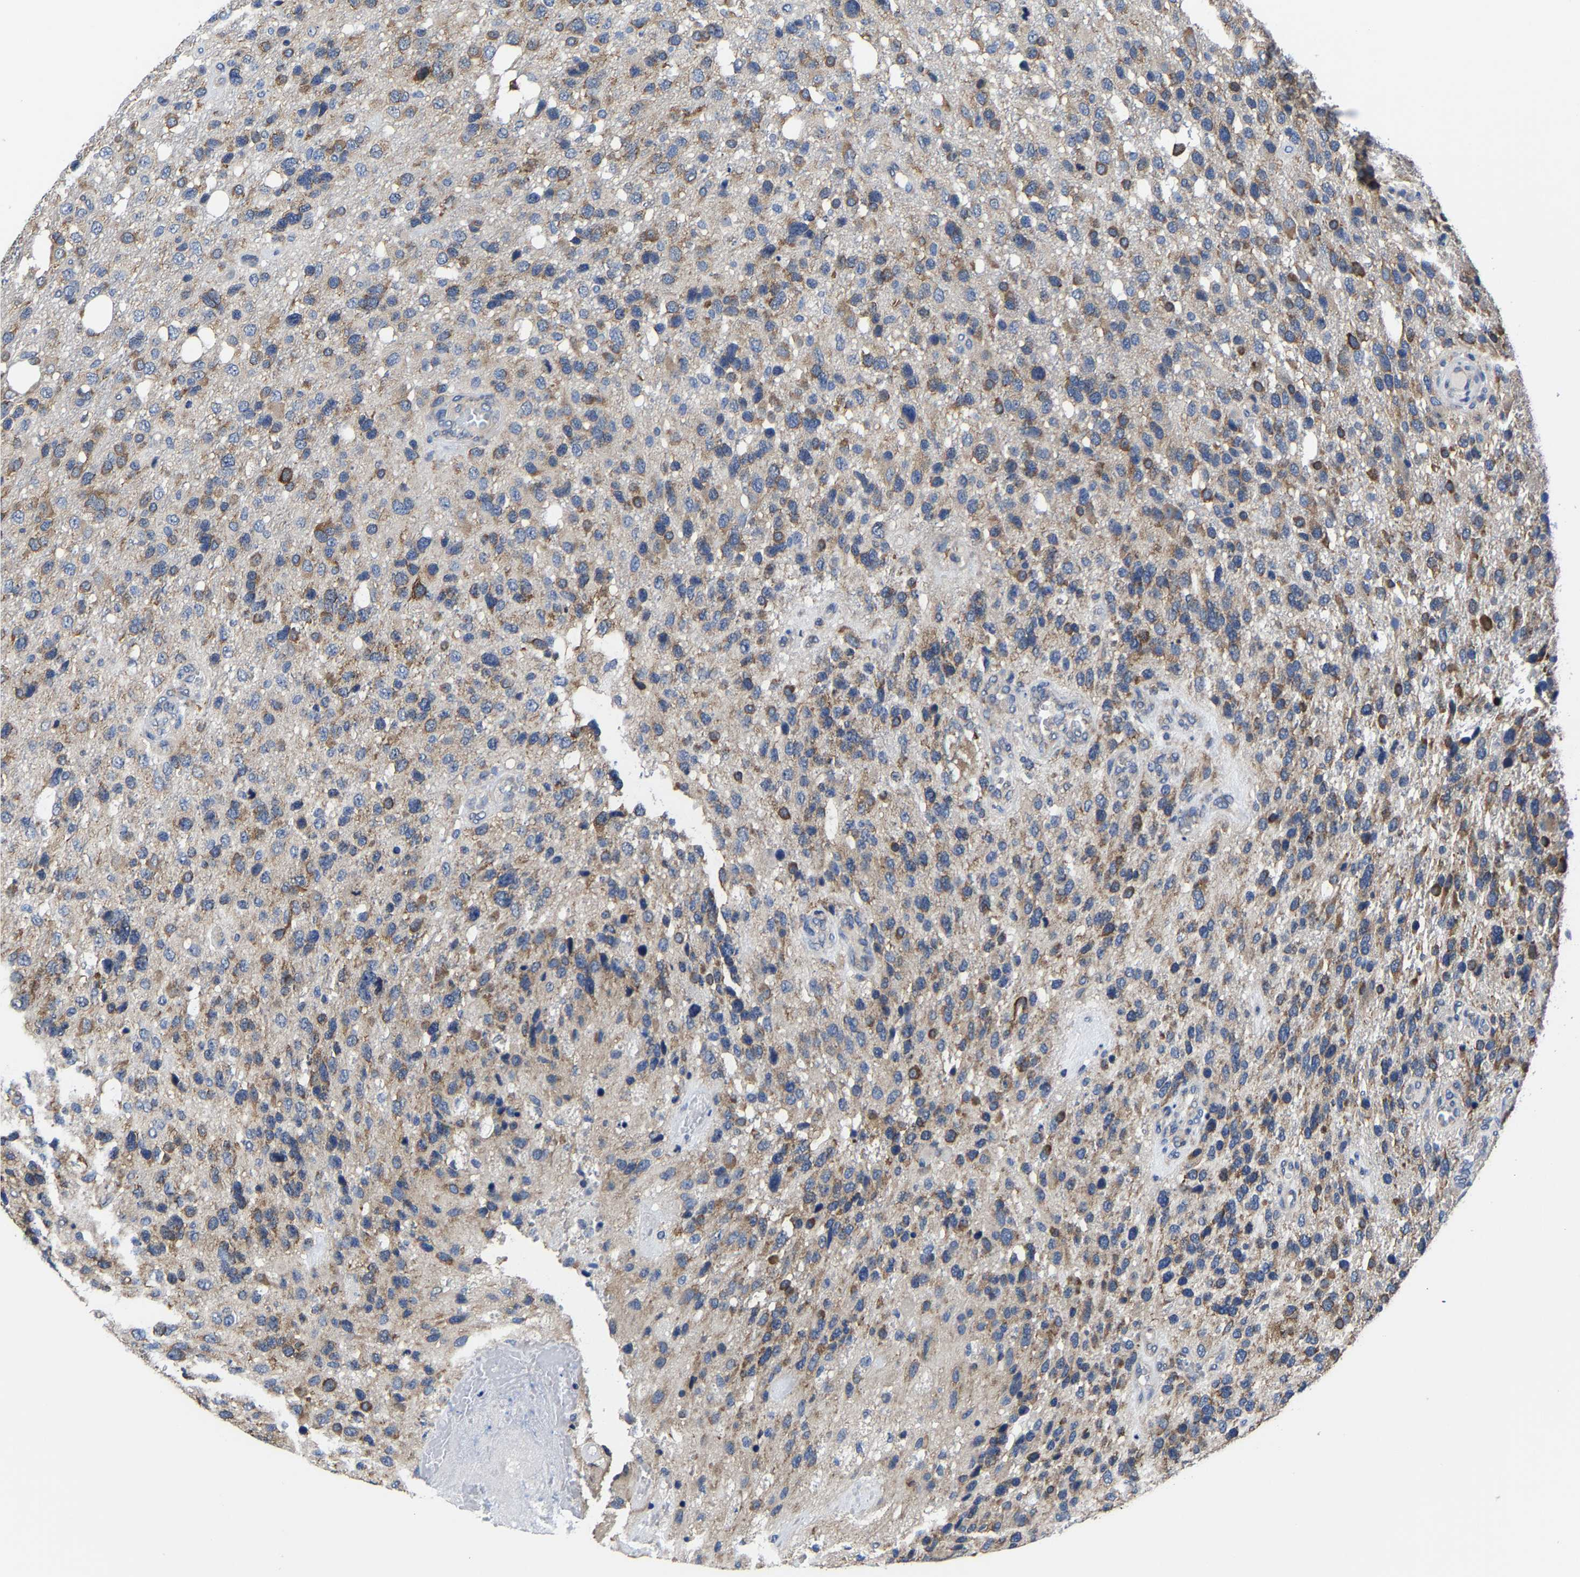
{"staining": {"intensity": "moderate", "quantity": ">75%", "location": "cytoplasmic/membranous"}, "tissue": "glioma", "cell_type": "Tumor cells", "image_type": "cancer", "snomed": [{"axis": "morphology", "description": "Glioma, malignant, High grade"}, {"axis": "topography", "description": "Brain"}], "caption": "Immunohistochemical staining of malignant high-grade glioma shows medium levels of moderate cytoplasmic/membranous protein expression in about >75% of tumor cells. (DAB = brown stain, brightfield microscopy at high magnification).", "gene": "SRPK2", "patient": {"sex": "female", "age": 58}}